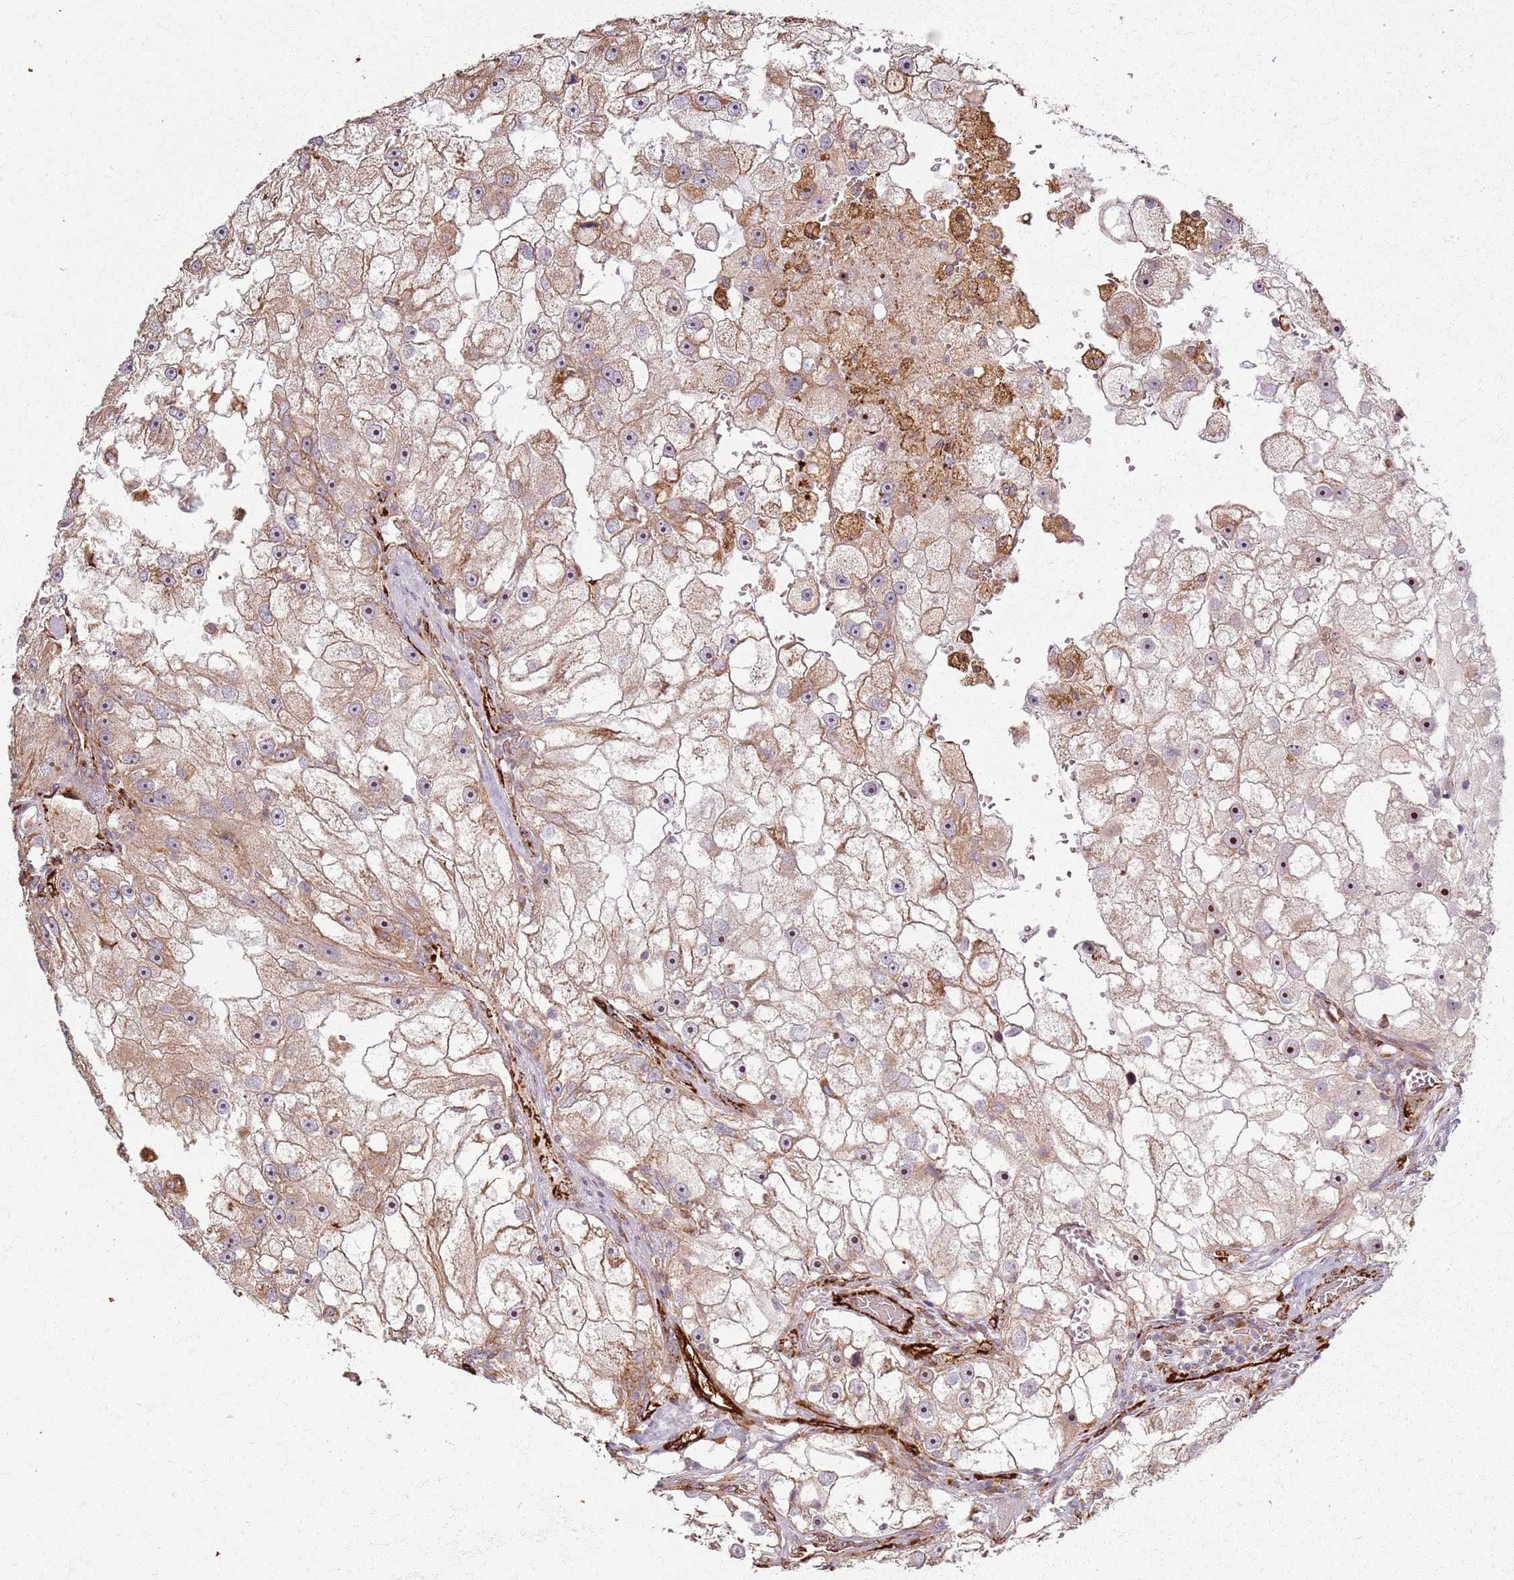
{"staining": {"intensity": "moderate", "quantity": ">75%", "location": "cytoplasmic/membranous,nuclear"}, "tissue": "renal cancer", "cell_type": "Tumor cells", "image_type": "cancer", "snomed": [{"axis": "morphology", "description": "Adenocarcinoma, NOS"}, {"axis": "topography", "description": "Kidney"}], "caption": "Protein positivity by IHC shows moderate cytoplasmic/membranous and nuclear positivity in about >75% of tumor cells in renal adenocarcinoma.", "gene": "KRI1", "patient": {"sex": "male", "age": 63}}